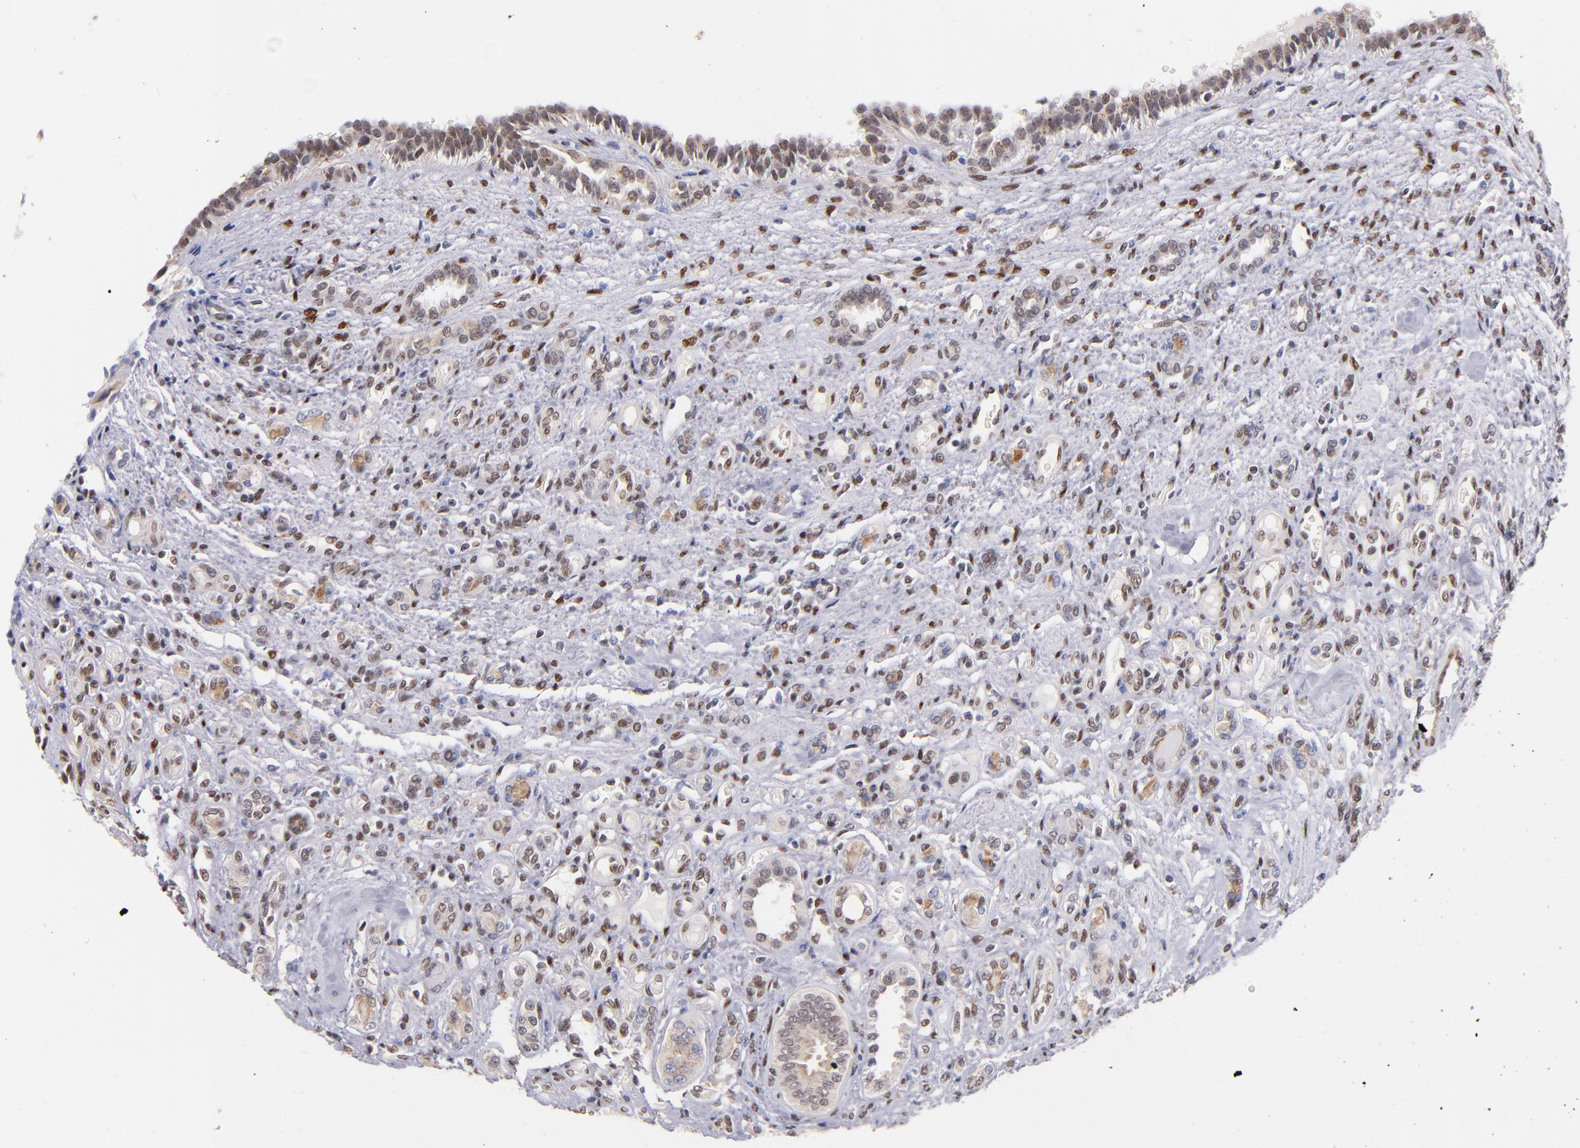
{"staining": {"intensity": "weak", "quantity": "25%-75%", "location": "cytoplasmic/membranous,nuclear"}, "tissue": "renal cancer", "cell_type": "Tumor cells", "image_type": "cancer", "snomed": [{"axis": "morphology", "description": "Inflammation, NOS"}, {"axis": "morphology", "description": "Adenocarcinoma, NOS"}, {"axis": "topography", "description": "Kidney"}], "caption": "Protein staining of renal cancer (adenocarcinoma) tissue shows weak cytoplasmic/membranous and nuclear expression in about 25%-75% of tumor cells.", "gene": "SRF", "patient": {"sex": "male", "age": 68}}